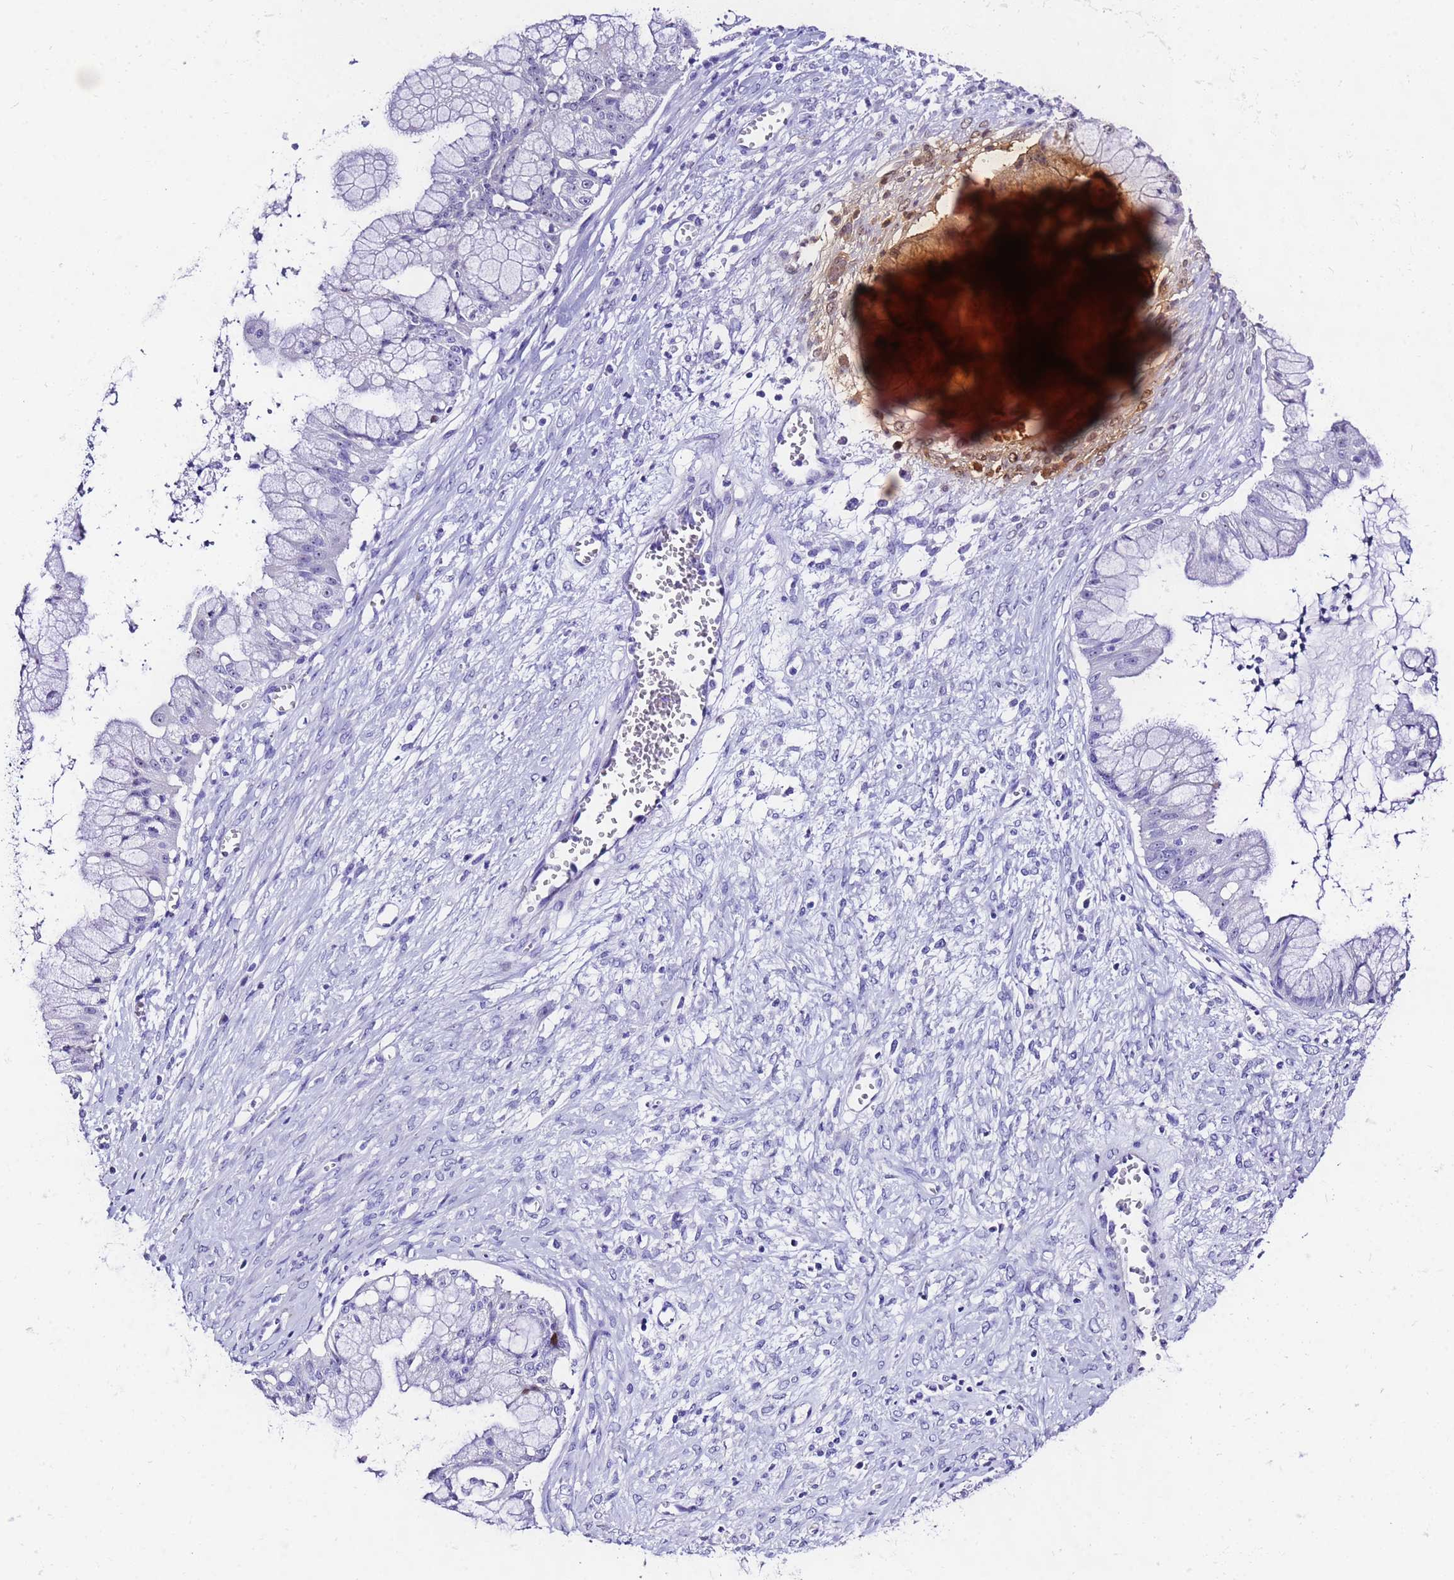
{"staining": {"intensity": "negative", "quantity": "none", "location": "none"}, "tissue": "ovarian cancer", "cell_type": "Tumor cells", "image_type": "cancer", "snomed": [{"axis": "morphology", "description": "Cystadenocarcinoma, mucinous, NOS"}, {"axis": "topography", "description": "Ovary"}], "caption": "Immunohistochemistry (IHC) photomicrograph of human ovarian mucinous cystadenocarcinoma stained for a protein (brown), which demonstrates no positivity in tumor cells.", "gene": "UGT2B10", "patient": {"sex": "female", "age": 70}}